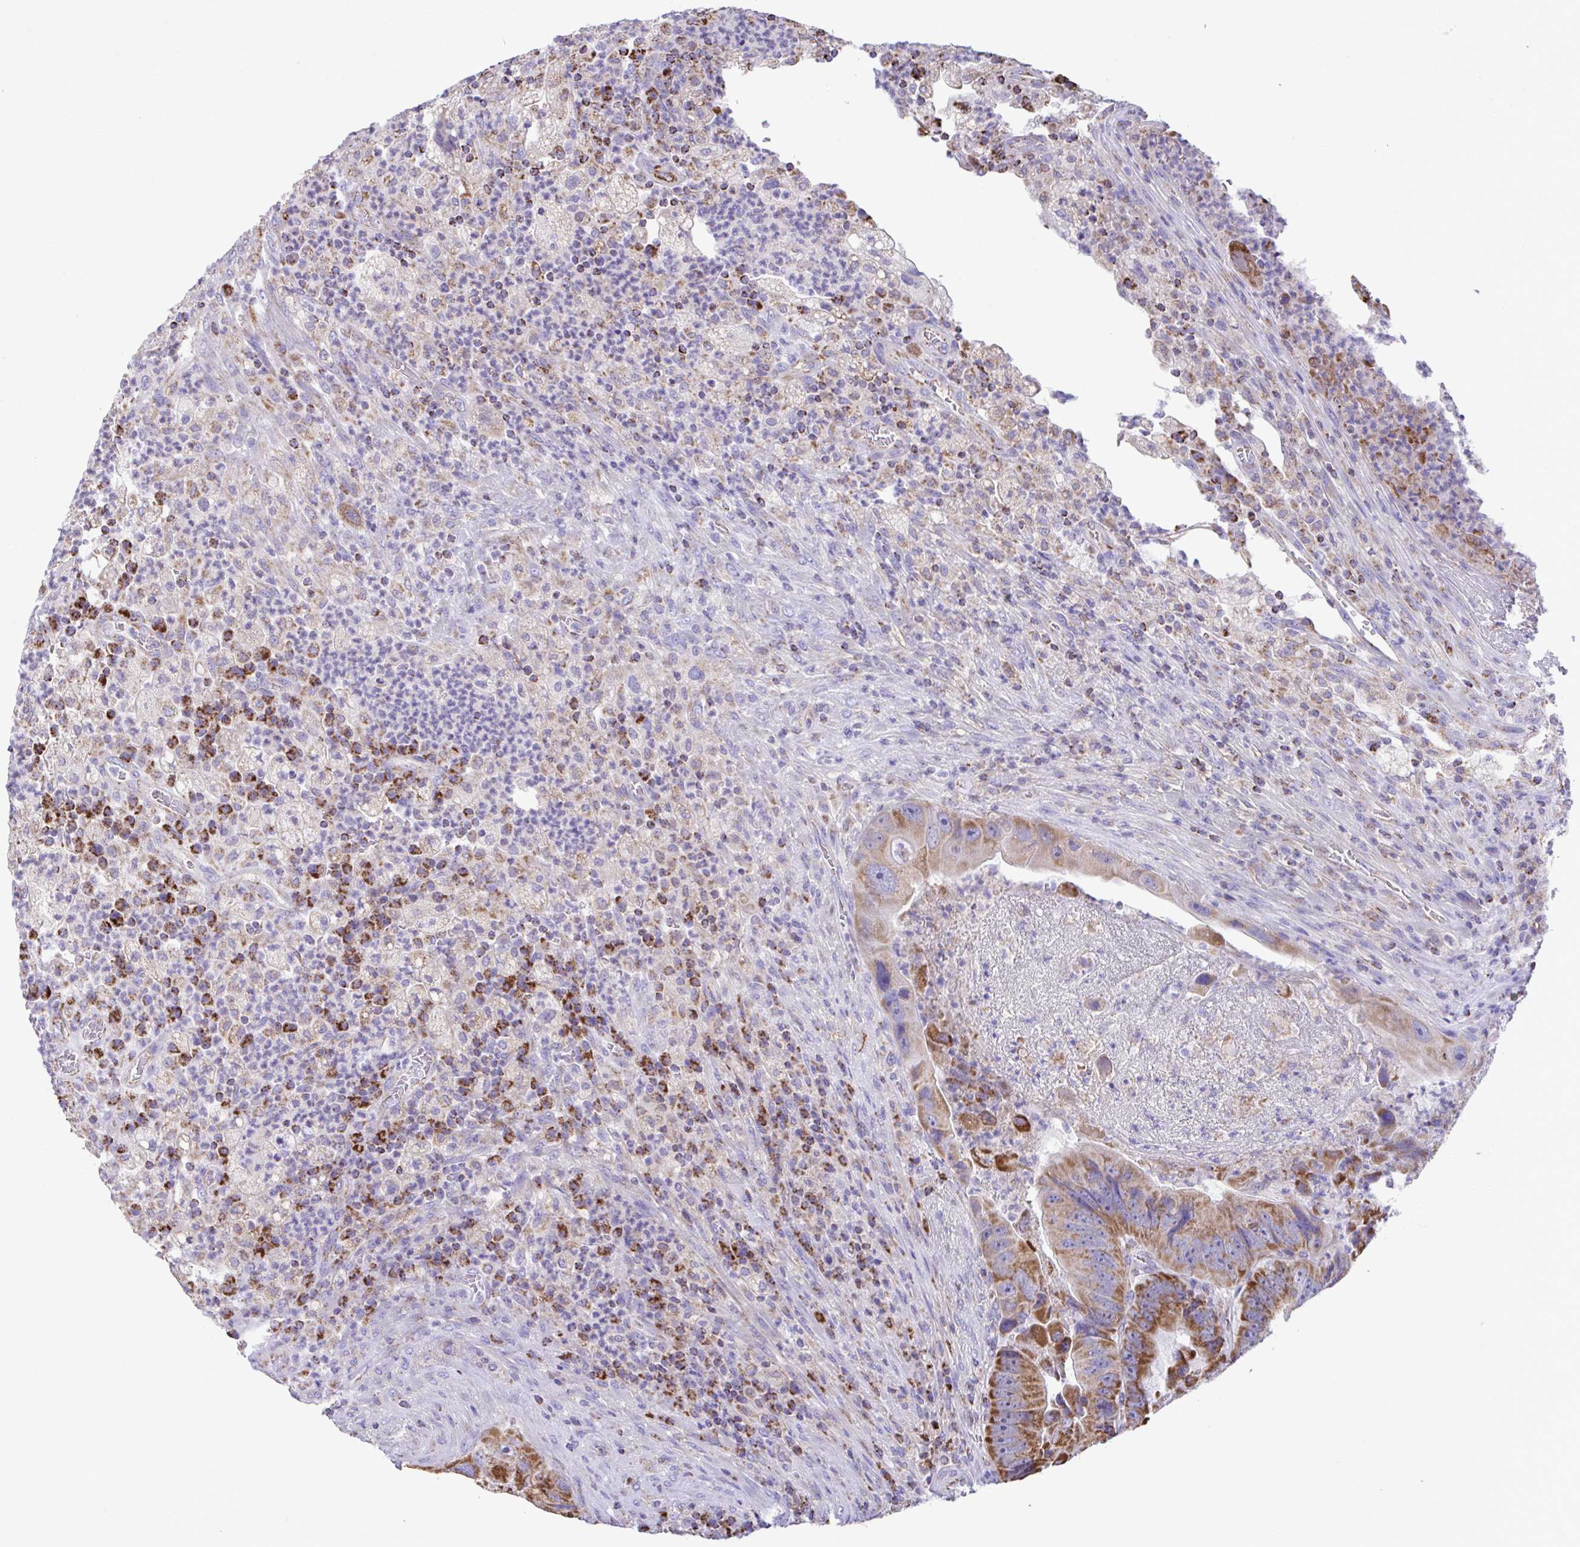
{"staining": {"intensity": "strong", "quantity": ">75%", "location": "cytoplasmic/membranous"}, "tissue": "colorectal cancer", "cell_type": "Tumor cells", "image_type": "cancer", "snomed": [{"axis": "morphology", "description": "Adenocarcinoma, NOS"}, {"axis": "topography", "description": "Colon"}], "caption": "Human adenocarcinoma (colorectal) stained with a brown dye reveals strong cytoplasmic/membranous positive positivity in about >75% of tumor cells.", "gene": "PCMTD2", "patient": {"sex": "female", "age": 86}}